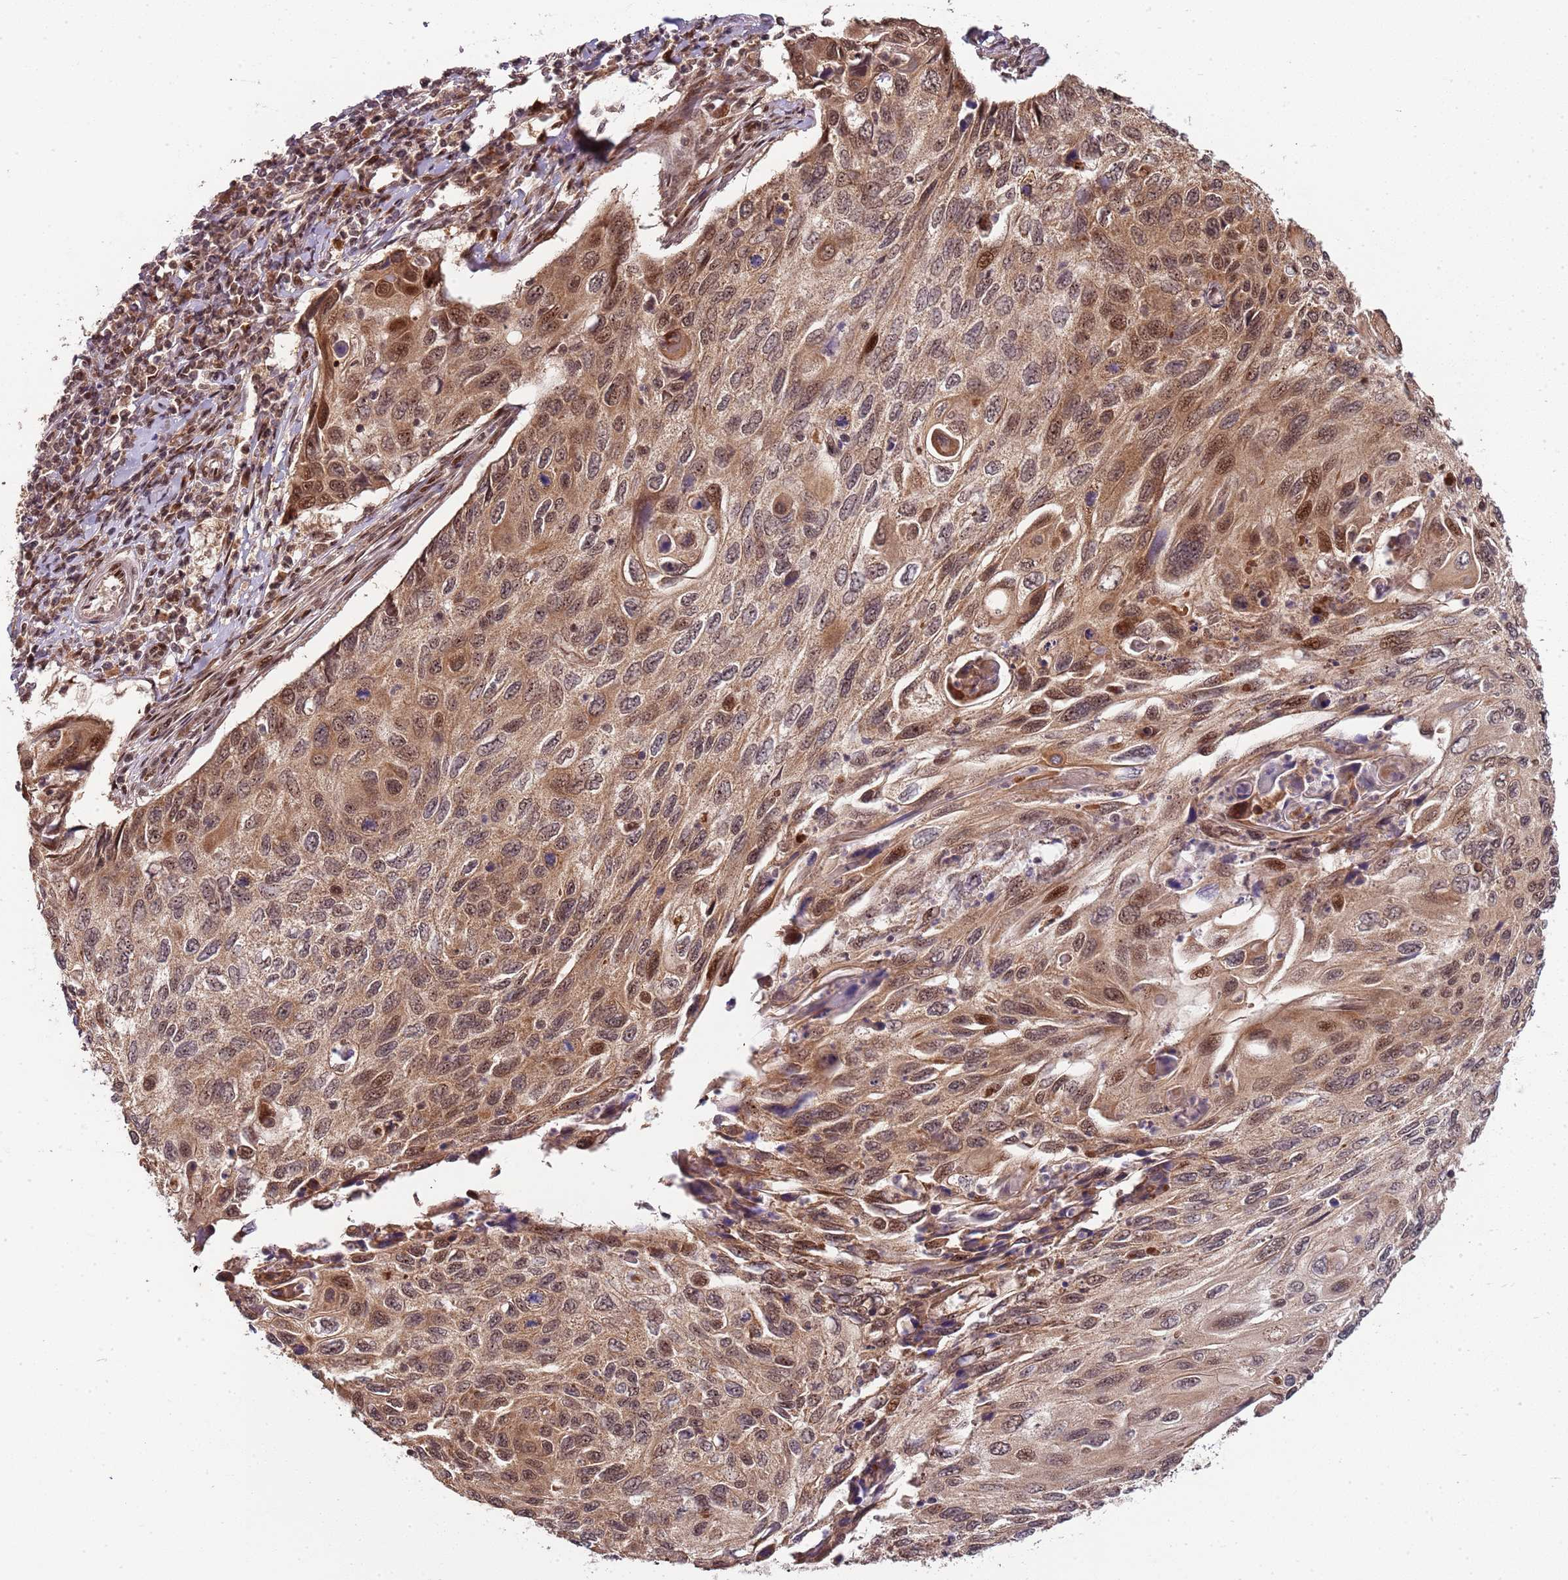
{"staining": {"intensity": "moderate", "quantity": ">75%", "location": "cytoplasmic/membranous,nuclear"}, "tissue": "cervical cancer", "cell_type": "Tumor cells", "image_type": "cancer", "snomed": [{"axis": "morphology", "description": "Squamous cell carcinoma, NOS"}, {"axis": "topography", "description": "Cervix"}], "caption": "Immunohistochemical staining of human cervical squamous cell carcinoma exhibits moderate cytoplasmic/membranous and nuclear protein staining in about >75% of tumor cells.", "gene": "EDC3", "patient": {"sex": "female", "age": 70}}